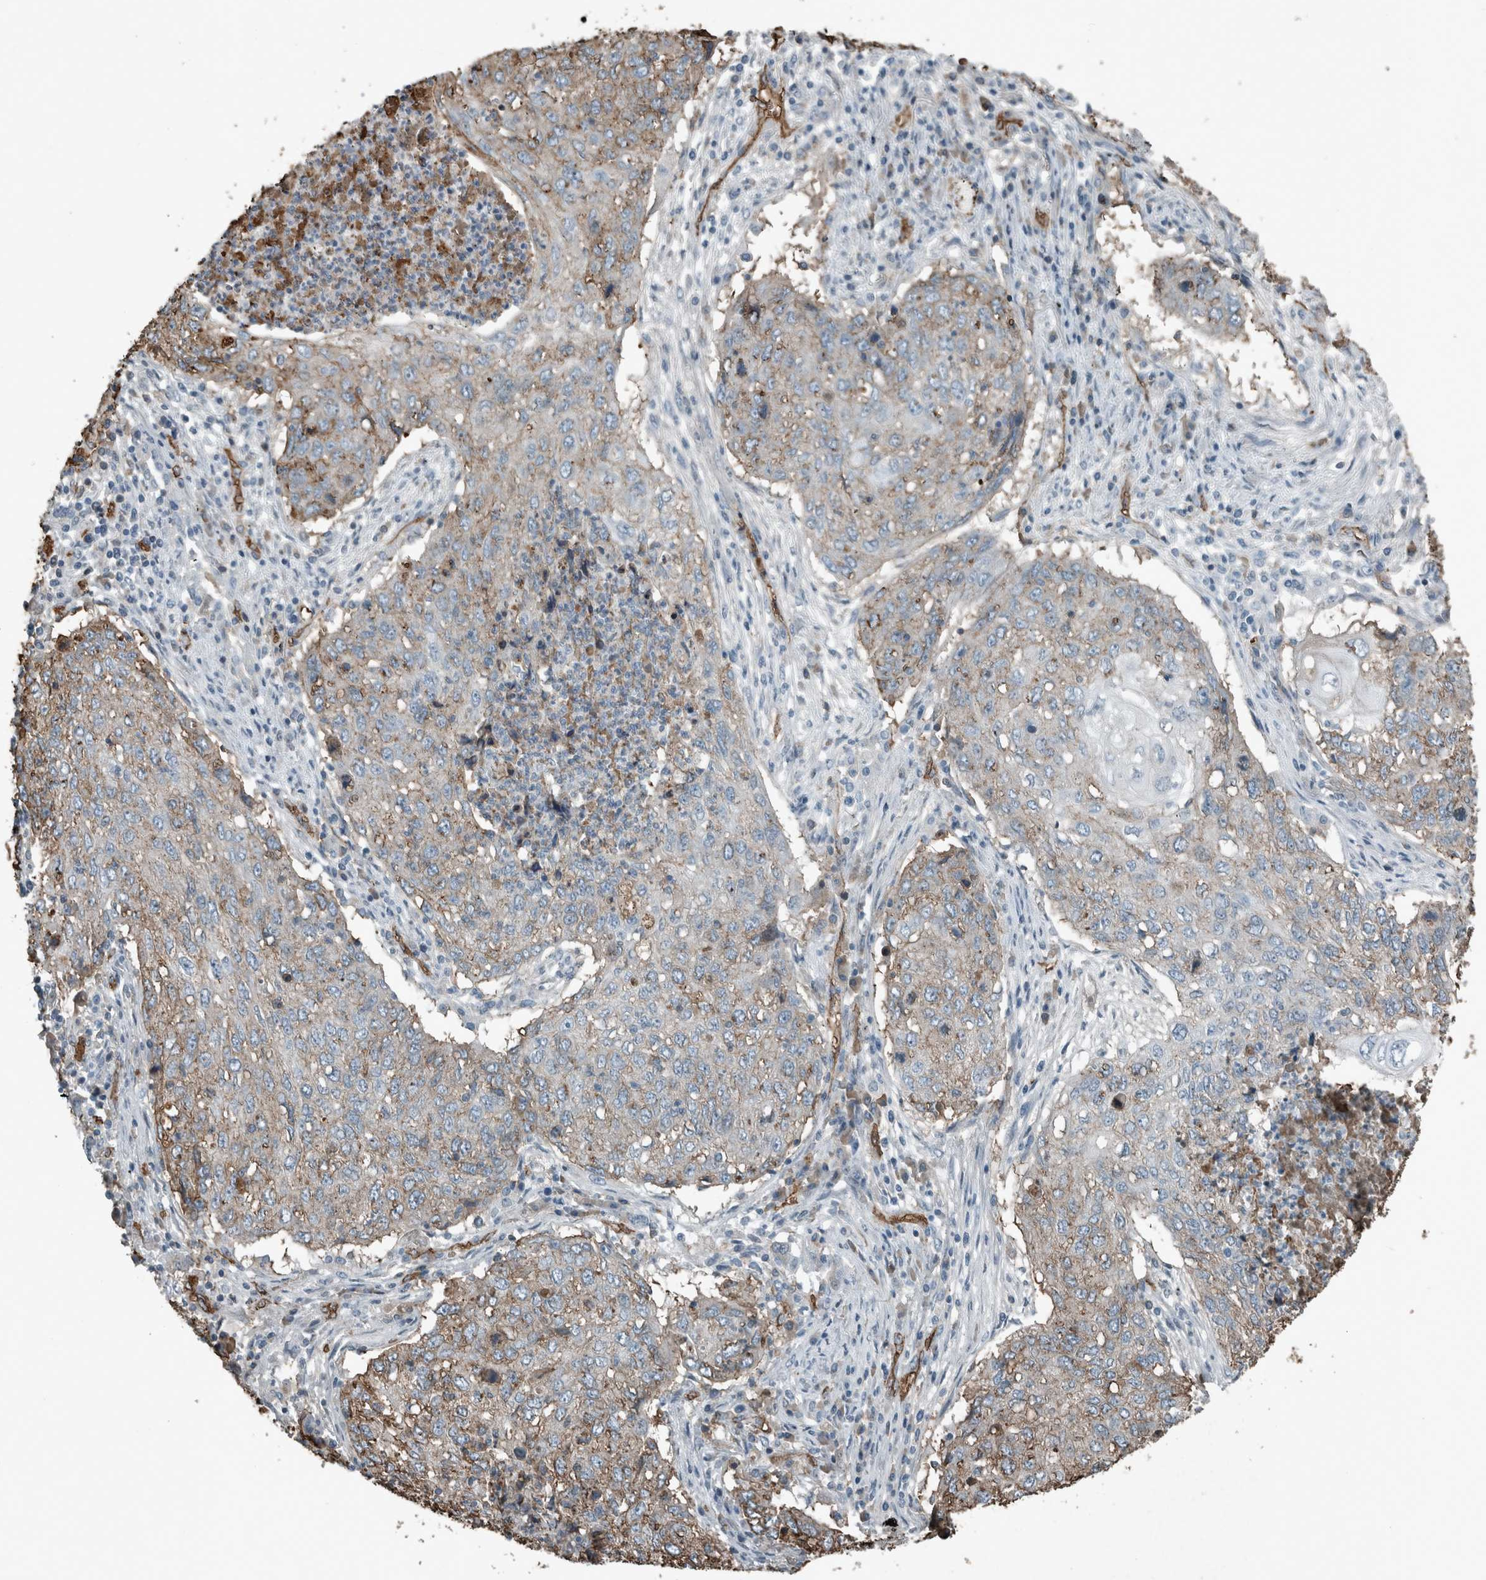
{"staining": {"intensity": "weak", "quantity": "25%-75%", "location": "cytoplasmic/membranous"}, "tissue": "lung cancer", "cell_type": "Tumor cells", "image_type": "cancer", "snomed": [{"axis": "morphology", "description": "Squamous cell carcinoma, NOS"}, {"axis": "topography", "description": "Lung"}], "caption": "Immunohistochemical staining of human lung squamous cell carcinoma shows weak cytoplasmic/membranous protein expression in approximately 25%-75% of tumor cells.", "gene": "LBP", "patient": {"sex": "female", "age": 63}}